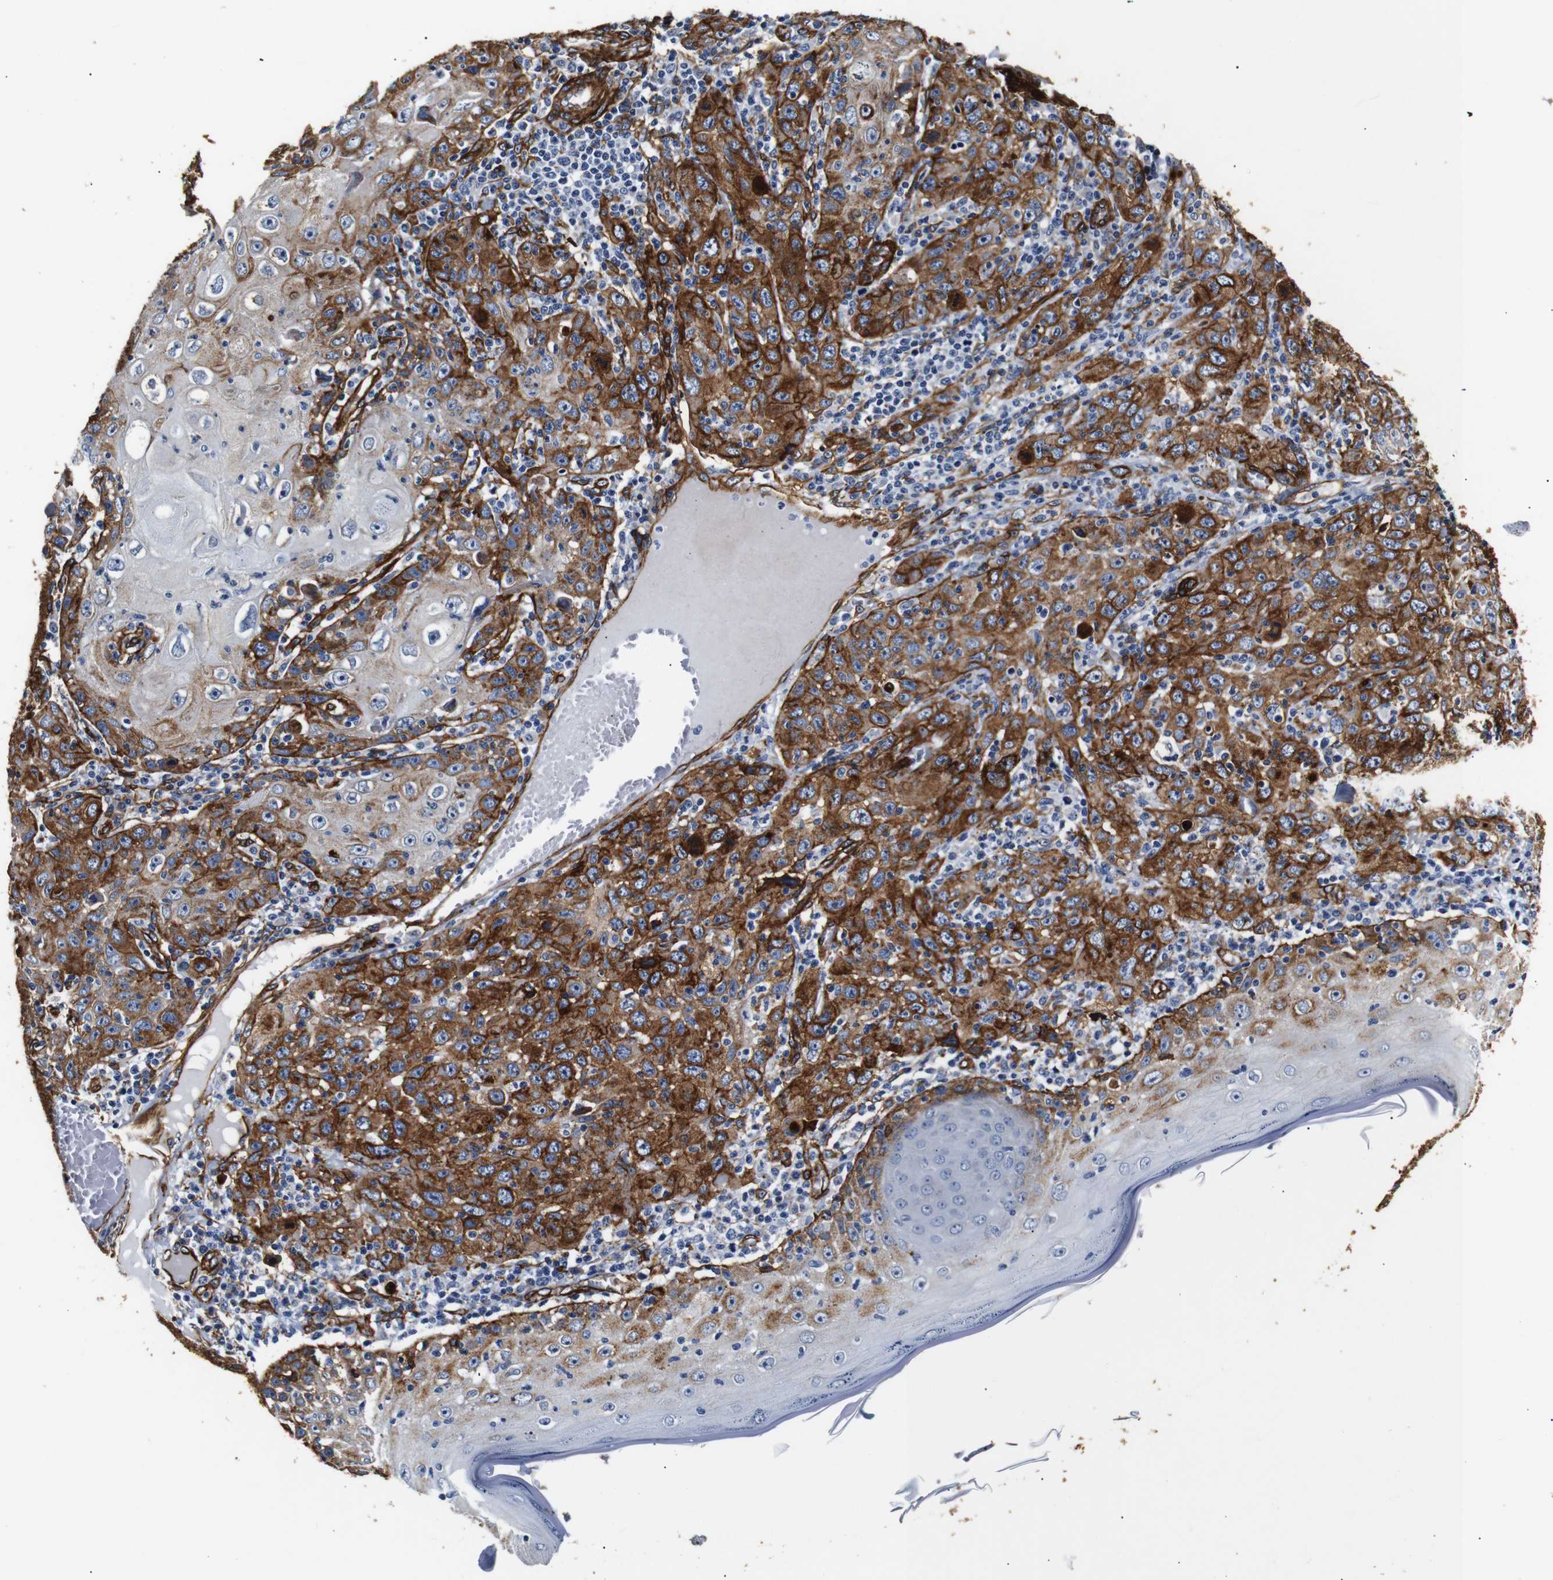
{"staining": {"intensity": "strong", "quantity": "25%-75%", "location": "cytoplasmic/membranous"}, "tissue": "skin cancer", "cell_type": "Tumor cells", "image_type": "cancer", "snomed": [{"axis": "morphology", "description": "Squamous cell carcinoma, NOS"}, {"axis": "topography", "description": "Skin"}], "caption": "There is high levels of strong cytoplasmic/membranous positivity in tumor cells of skin cancer (squamous cell carcinoma), as demonstrated by immunohistochemical staining (brown color).", "gene": "CAV2", "patient": {"sex": "female", "age": 88}}